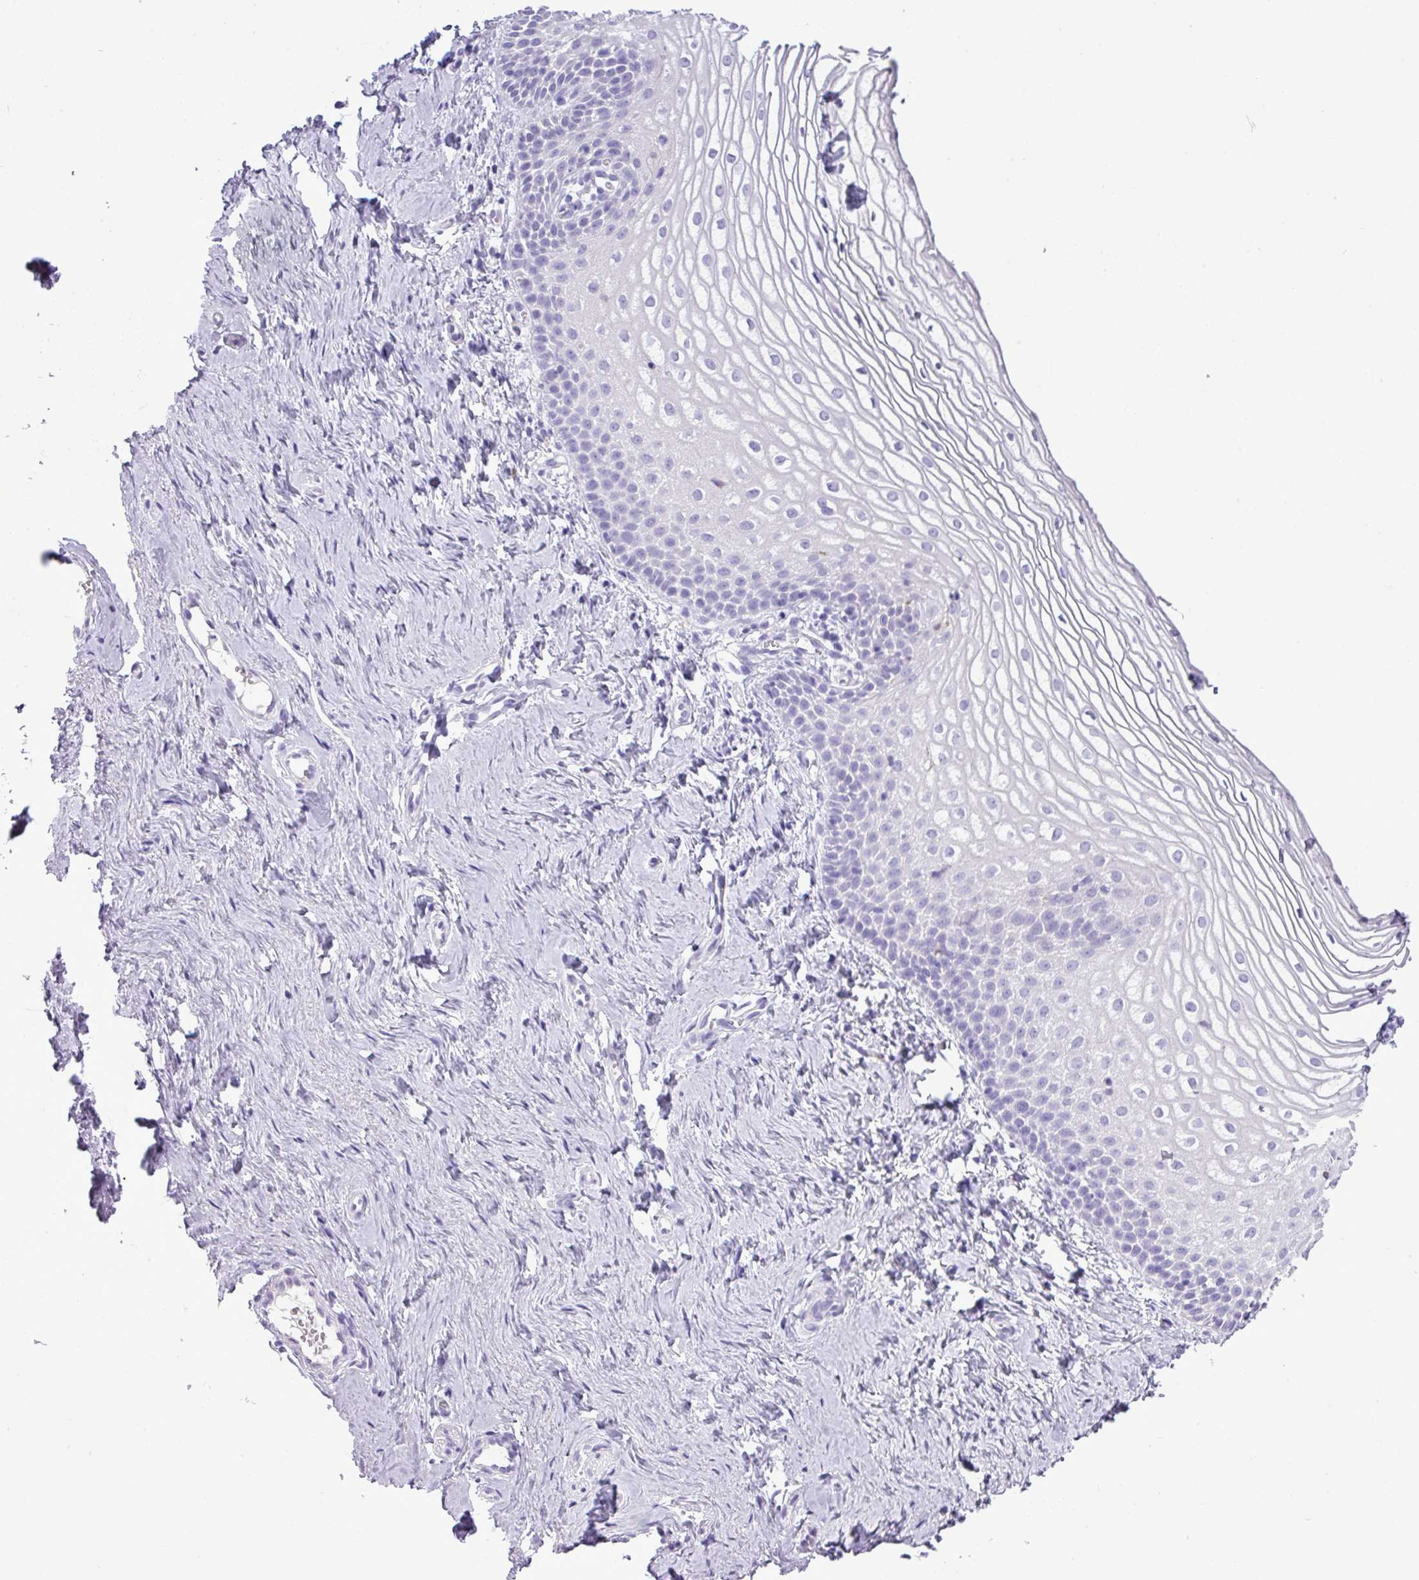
{"staining": {"intensity": "negative", "quantity": "none", "location": "none"}, "tissue": "vagina", "cell_type": "Squamous epithelial cells", "image_type": "normal", "snomed": [{"axis": "morphology", "description": "Normal tissue, NOS"}, {"axis": "topography", "description": "Vagina"}], "caption": "Protein analysis of unremarkable vagina demonstrates no significant expression in squamous epithelial cells.", "gene": "RBMXL2", "patient": {"sex": "female", "age": 56}}